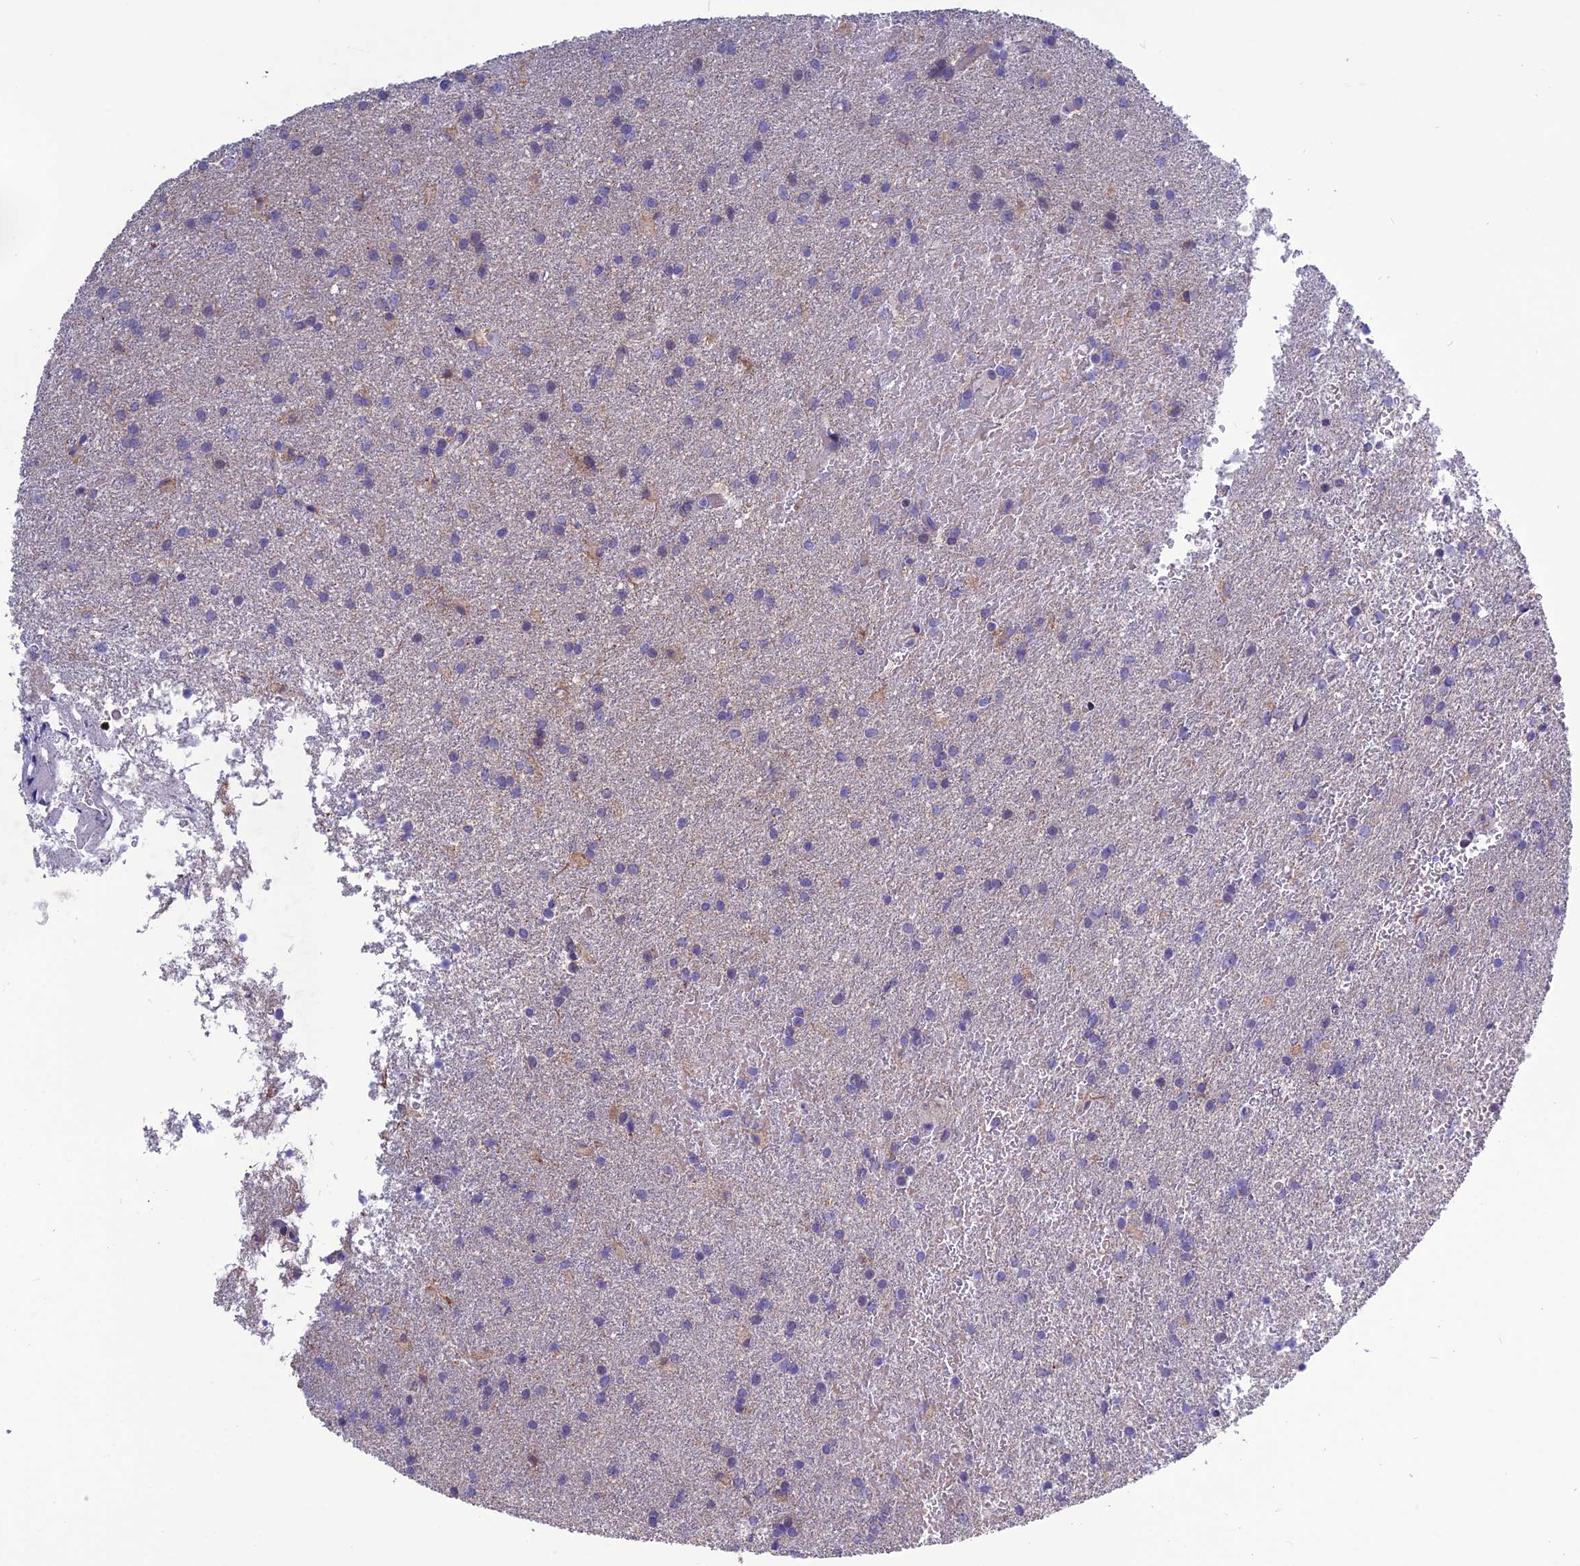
{"staining": {"intensity": "negative", "quantity": "none", "location": "none"}, "tissue": "glioma", "cell_type": "Tumor cells", "image_type": "cancer", "snomed": [{"axis": "morphology", "description": "Glioma, malignant, High grade"}, {"axis": "topography", "description": "Brain"}], "caption": "High power microscopy micrograph of an IHC histopathology image of glioma, revealing no significant staining in tumor cells.", "gene": "BHMT2", "patient": {"sex": "female", "age": 50}}